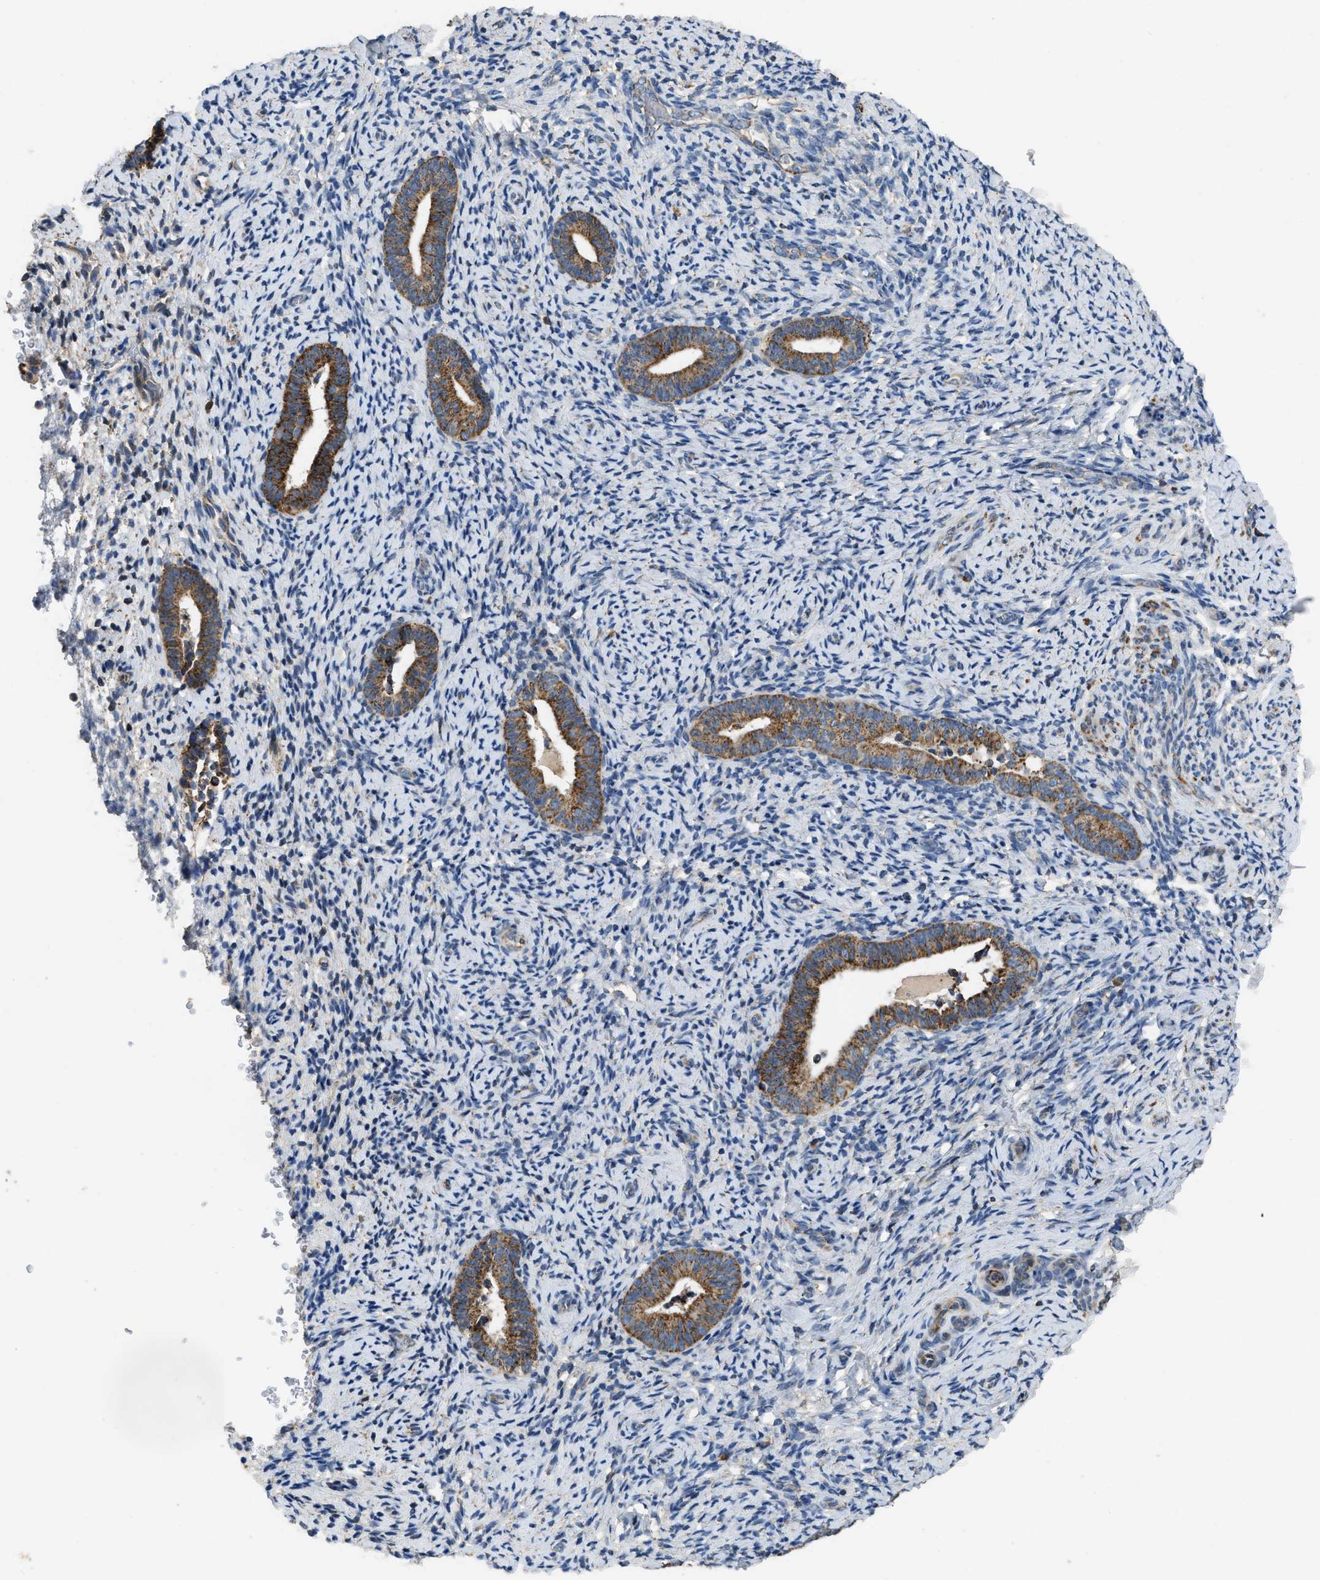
{"staining": {"intensity": "negative", "quantity": "none", "location": "none"}, "tissue": "endometrium", "cell_type": "Cells in endometrial stroma", "image_type": "normal", "snomed": [{"axis": "morphology", "description": "Normal tissue, NOS"}, {"axis": "topography", "description": "Endometrium"}], "caption": "High power microscopy photomicrograph of an immunohistochemistry (IHC) micrograph of benign endometrium, revealing no significant positivity in cells in endometrial stroma. (IHC, brightfield microscopy, high magnification).", "gene": "TMEM150A", "patient": {"sex": "female", "age": 51}}